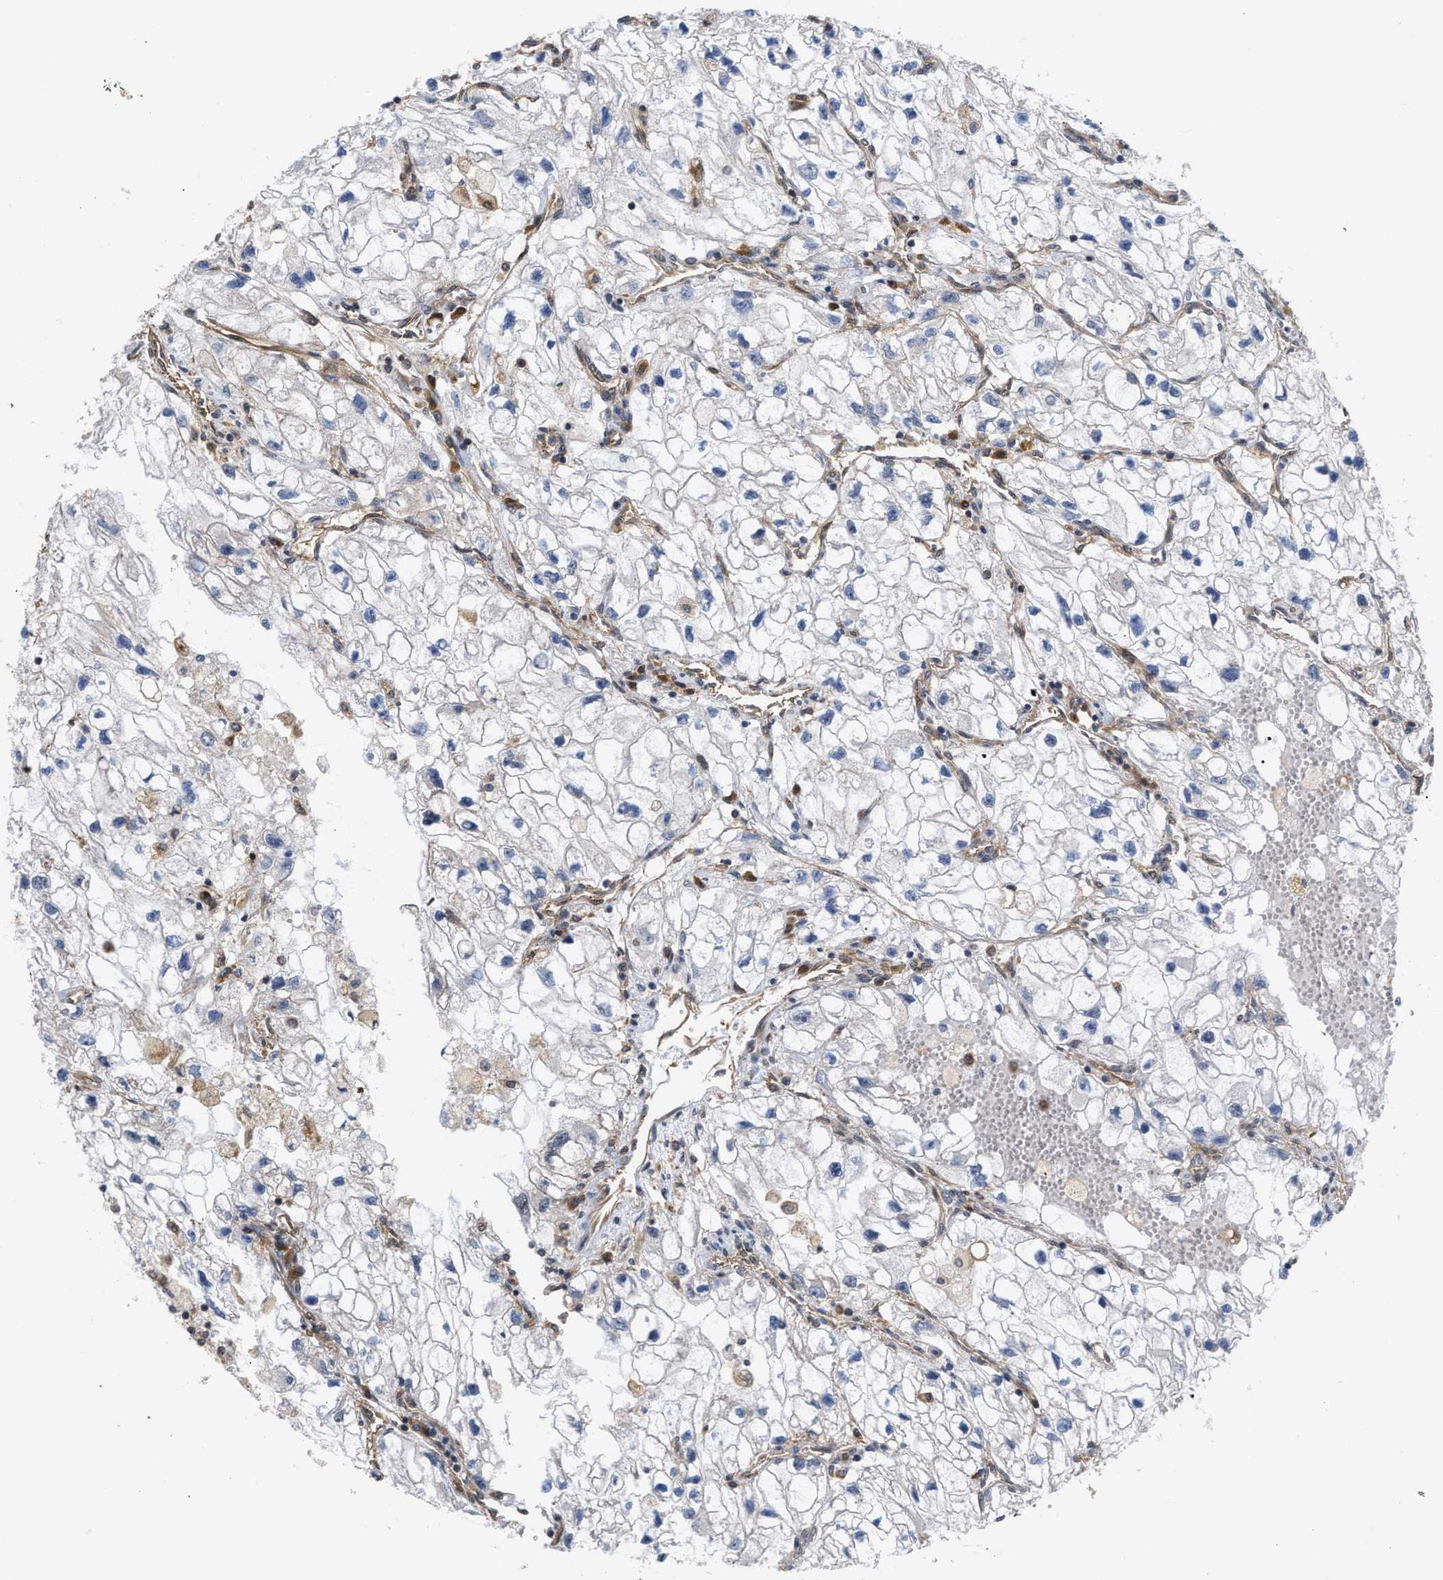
{"staining": {"intensity": "negative", "quantity": "none", "location": "none"}, "tissue": "renal cancer", "cell_type": "Tumor cells", "image_type": "cancer", "snomed": [{"axis": "morphology", "description": "Adenocarcinoma, NOS"}, {"axis": "topography", "description": "Kidney"}], "caption": "The micrograph exhibits no significant expression in tumor cells of renal cancer (adenocarcinoma).", "gene": "SCAI", "patient": {"sex": "female", "age": 70}}